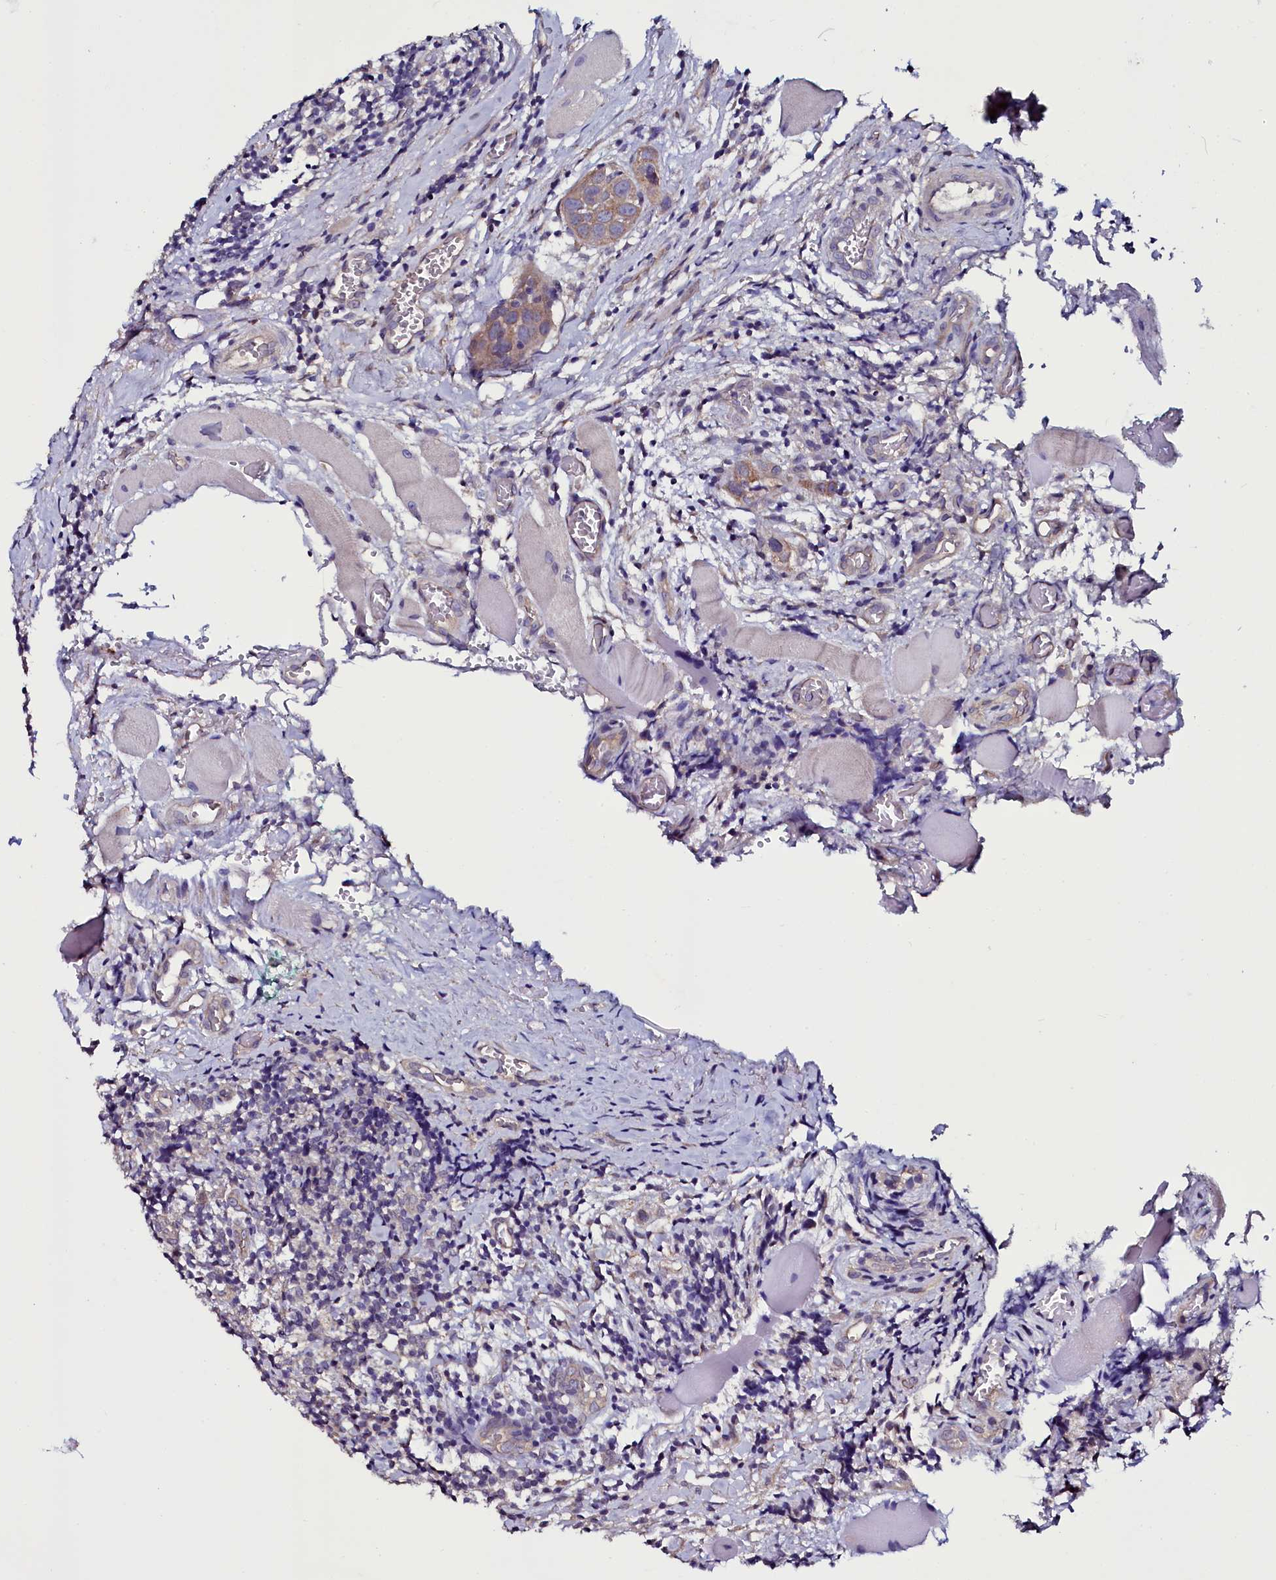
{"staining": {"intensity": "moderate", "quantity": ">75%", "location": "cytoplasmic/membranous"}, "tissue": "head and neck cancer", "cell_type": "Tumor cells", "image_type": "cancer", "snomed": [{"axis": "morphology", "description": "Squamous cell carcinoma, NOS"}, {"axis": "topography", "description": "Oral tissue"}, {"axis": "topography", "description": "Head-Neck"}], "caption": "Approximately >75% of tumor cells in head and neck squamous cell carcinoma display moderate cytoplasmic/membranous protein positivity as visualized by brown immunohistochemical staining.", "gene": "USPL1", "patient": {"sex": "female", "age": 50}}